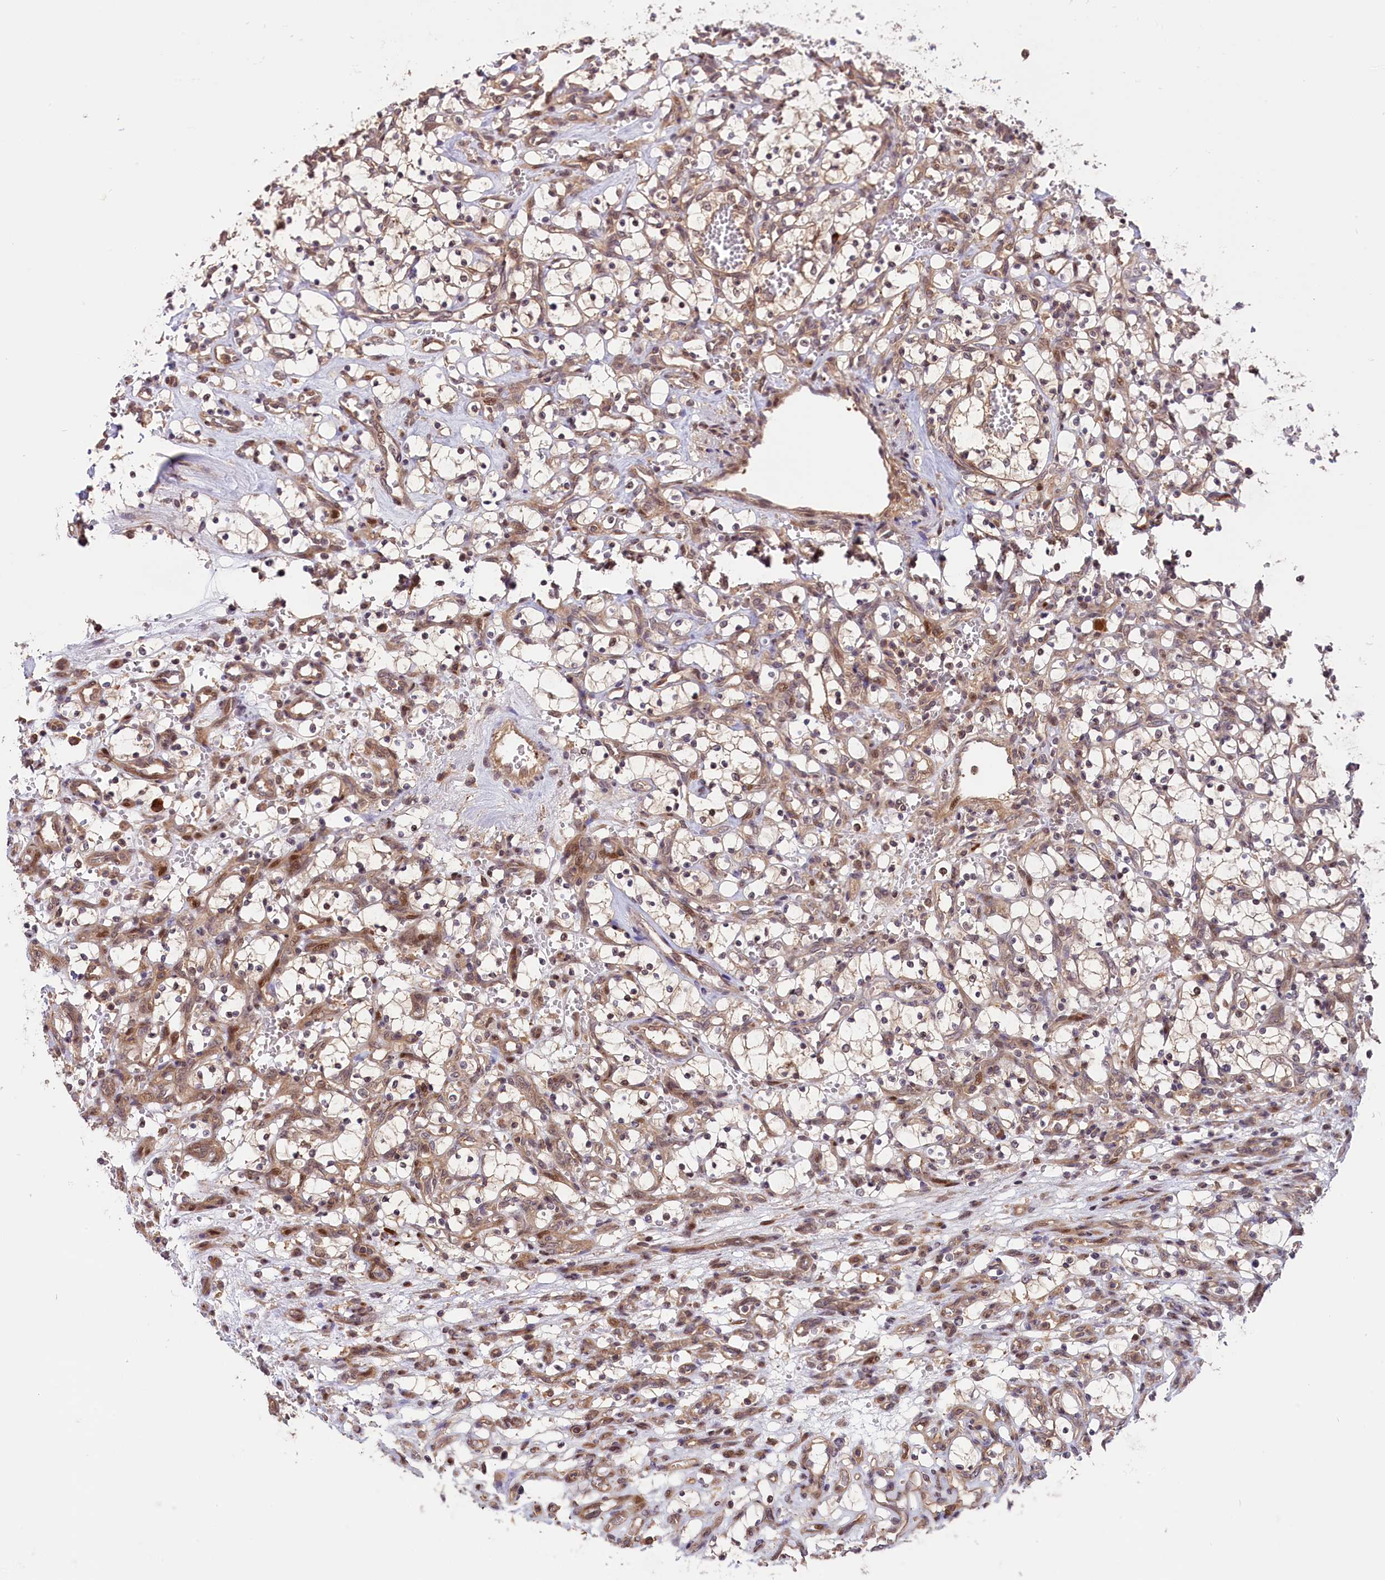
{"staining": {"intensity": "moderate", "quantity": "<25%", "location": "cytoplasmic/membranous"}, "tissue": "renal cancer", "cell_type": "Tumor cells", "image_type": "cancer", "snomed": [{"axis": "morphology", "description": "Adenocarcinoma, NOS"}, {"axis": "topography", "description": "Kidney"}], "caption": "High-magnification brightfield microscopy of renal cancer (adenocarcinoma) stained with DAB (3,3'-diaminobenzidine) (brown) and counterstained with hematoxylin (blue). tumor cells exhibit moderate cytoplasmic/membranous positivity is appreciated in approximately<25% of cells.", "gene": "RIC8A", "patient": {"sex": "female", "age": 69}}